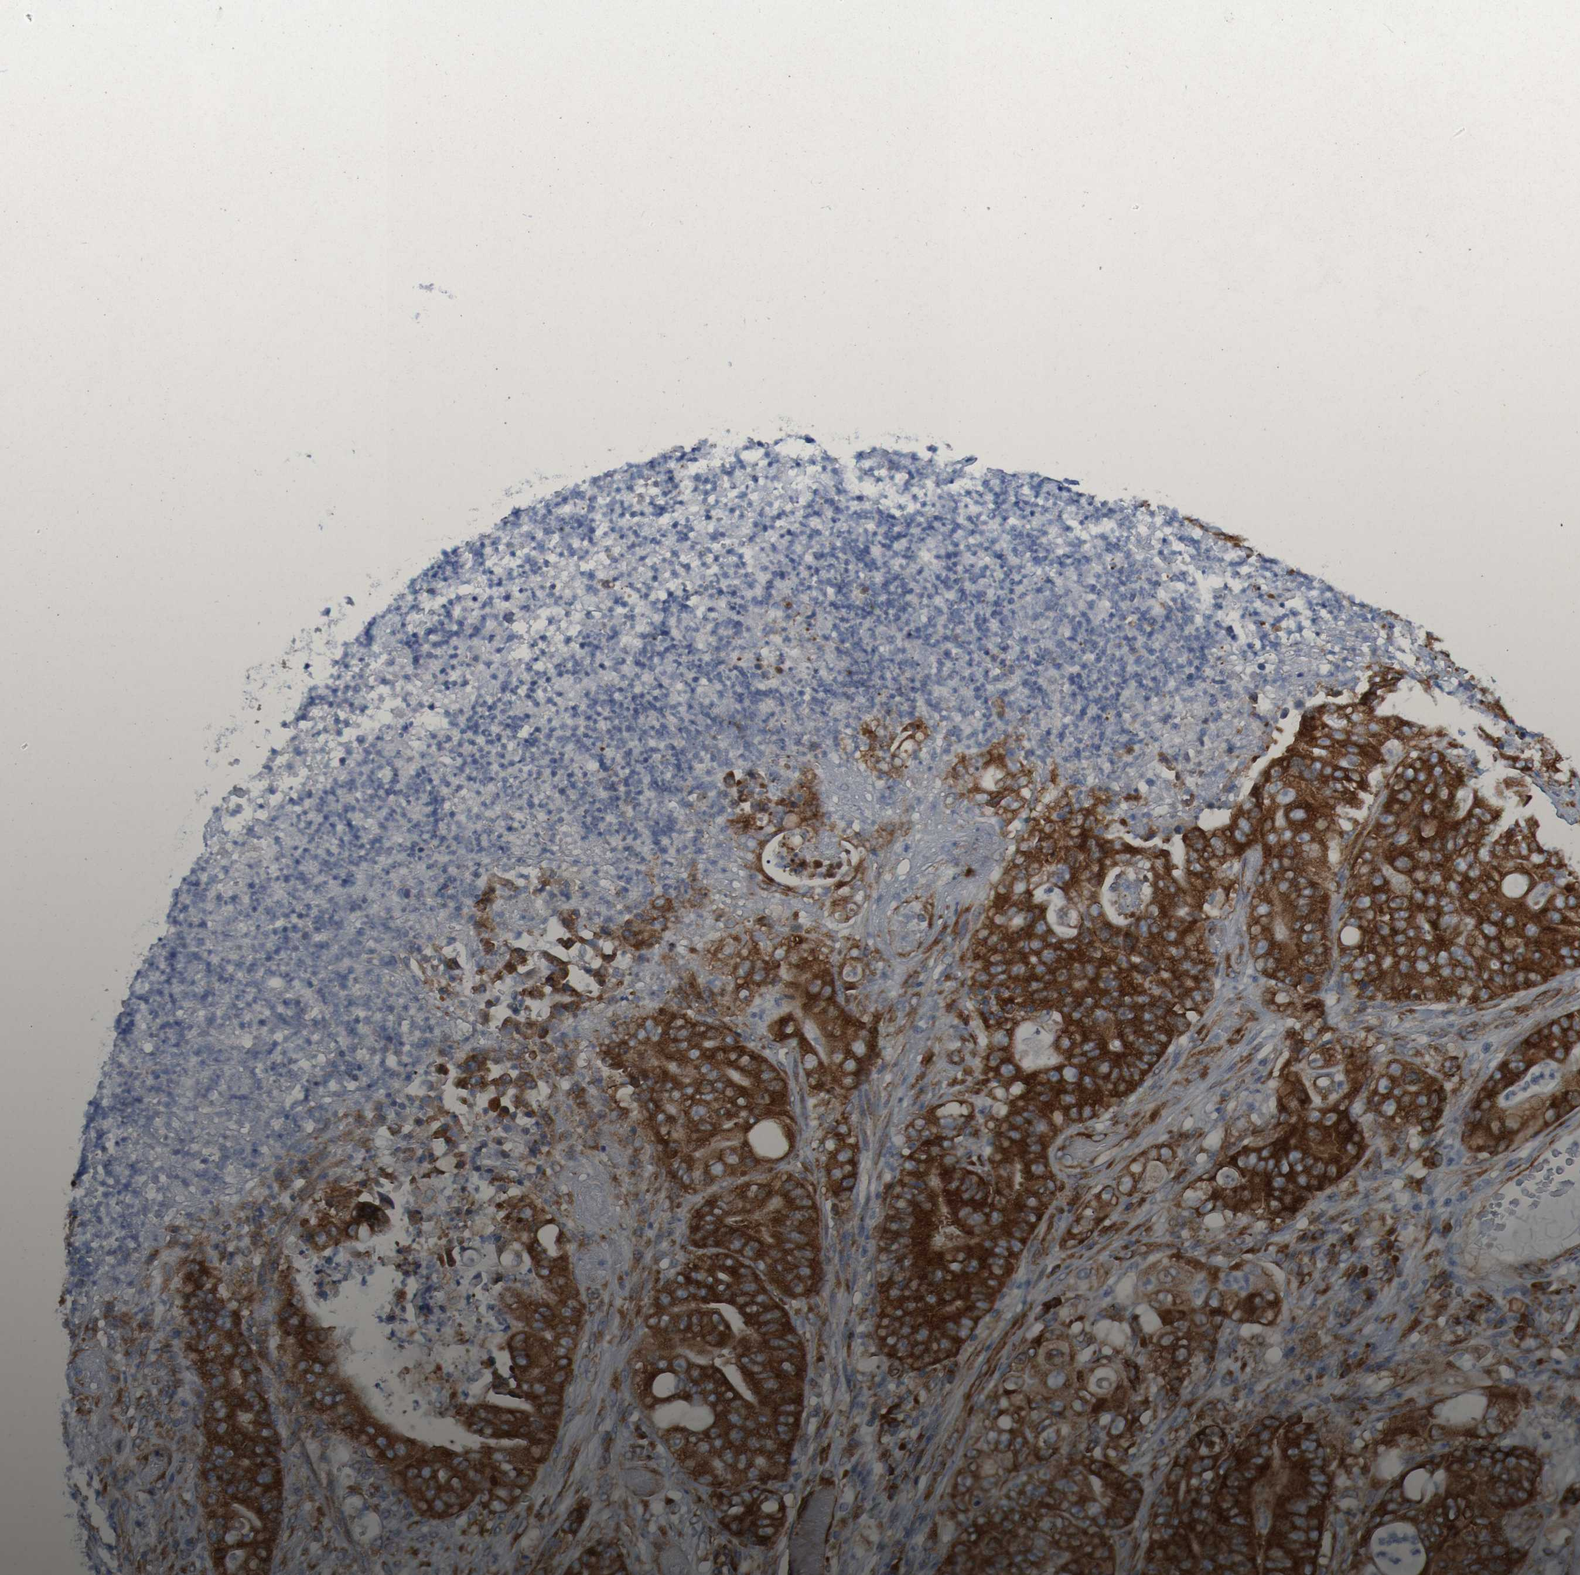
{"staining": {"intensity": "strong", "quantity": ">75%", "location": "cytoplasmic/membranous"}, "tissue": "stomach cancer", "cell_type": "Tumor cells", "image_type": "cancer", "snomed": [{"axis": "morphology", "description": "Adenocarcinoma, NOS"}, {"axis": "topography", "description": "Stomach"}], "caption": "A photomicrograph of stomach adenocarcinoma stained for a protein demonstrates strong cytoplasmic/membranous brown staining in tumor cells. Nuclei are stained in blue.", "gene": "RPL10", "patient": {"sex": "female", "age": 73}}